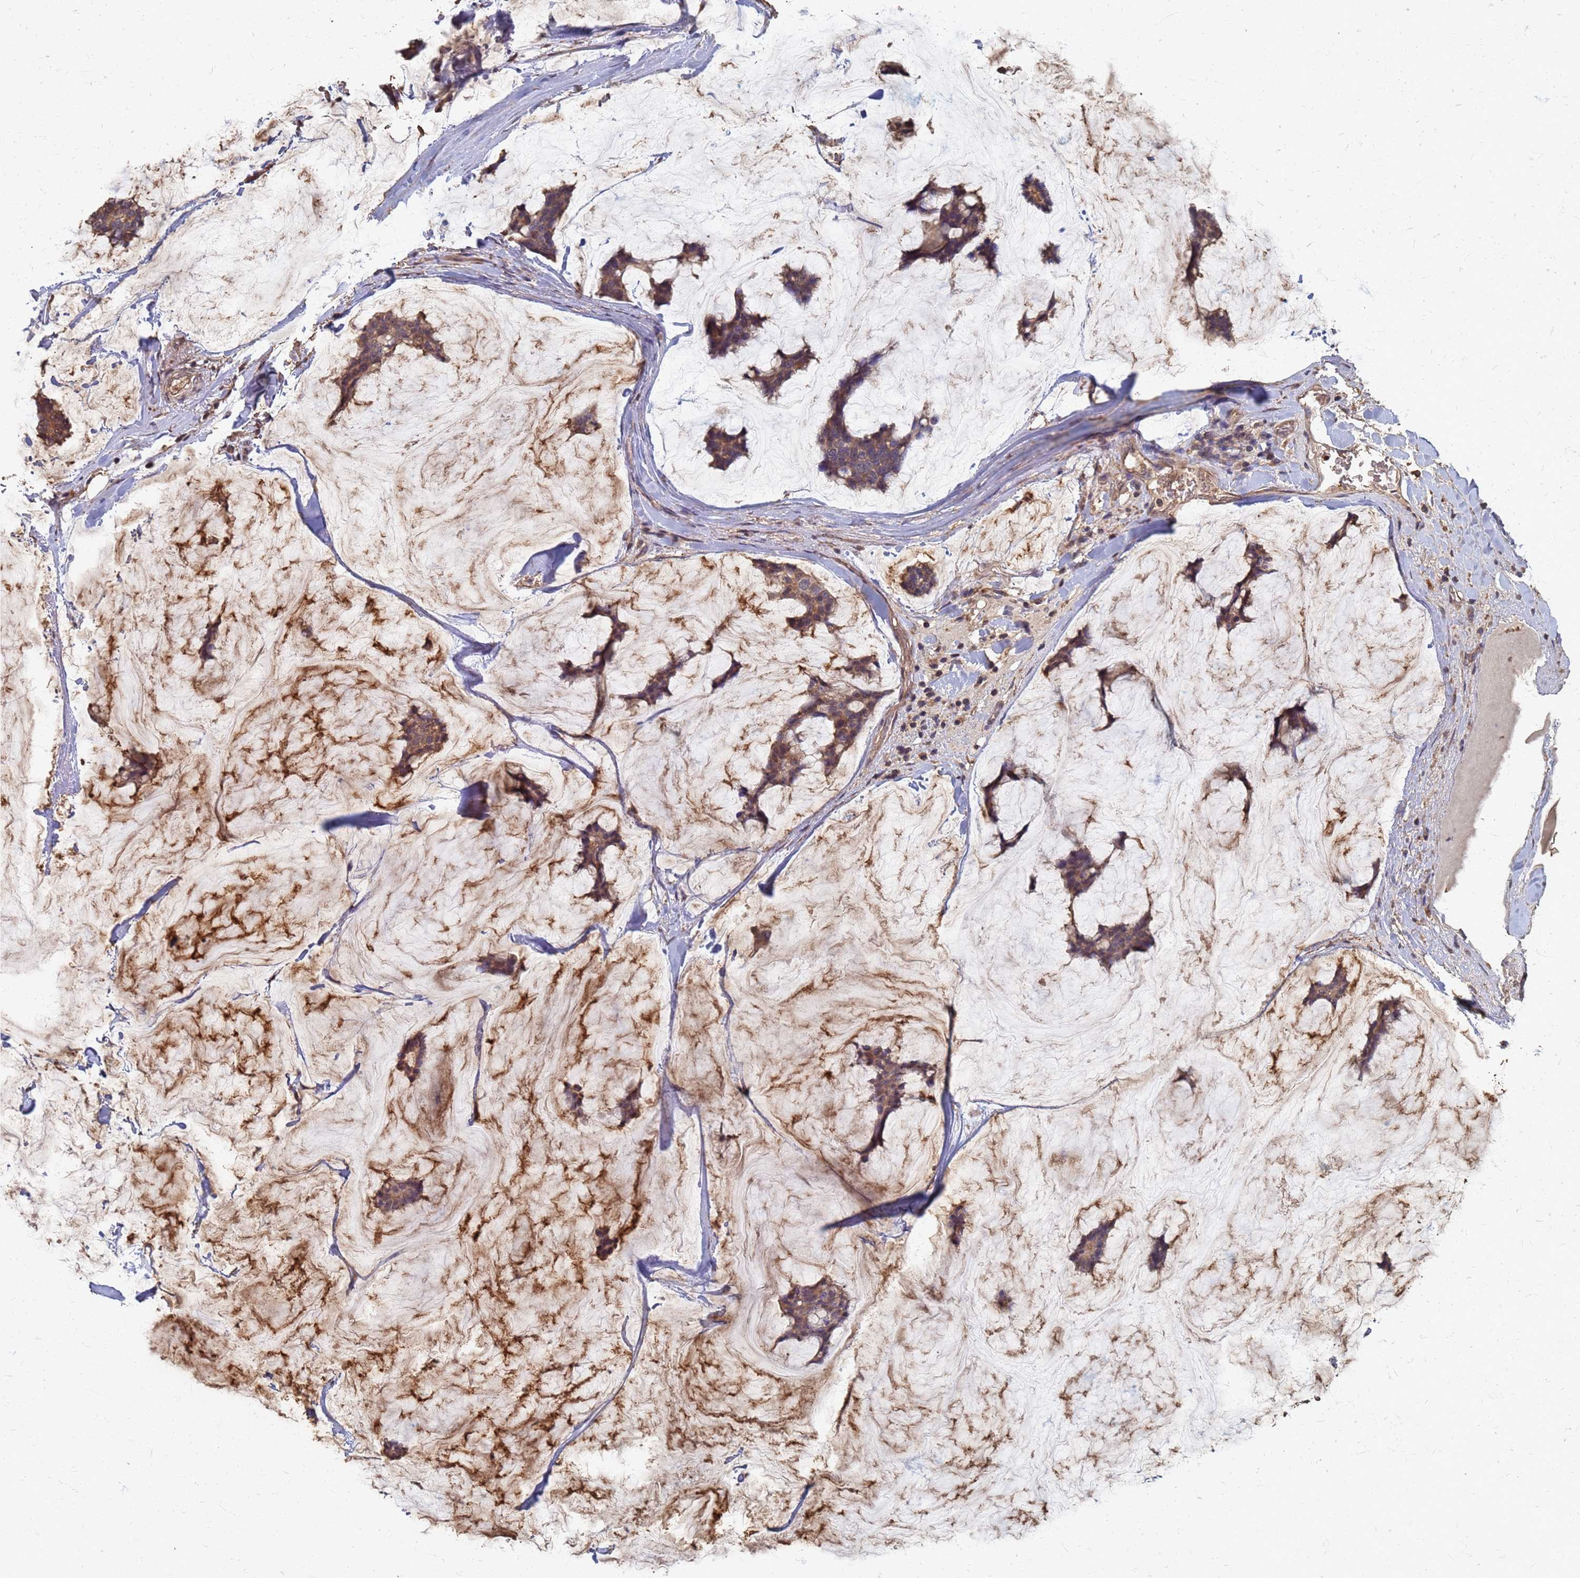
{"staining": {"intensity": "moderate", "quantity": ">75%", "location": "cytoplasmic/membranous"}, "tissue": "breast cancer", "cell_type": "Tumor cells", "image_type": "cancer", "snomed": [{"axis": "morphology", "description": "Duct carcinoma"}, {"axis": "topography", "description": "Breast"}], "caption": "Human intraductal carcinoma (breast) stained with a protein marker displays moderate staining in tumor cells.", "gene": "DPH5", "patient": {"sex": "female", "age": 93}}